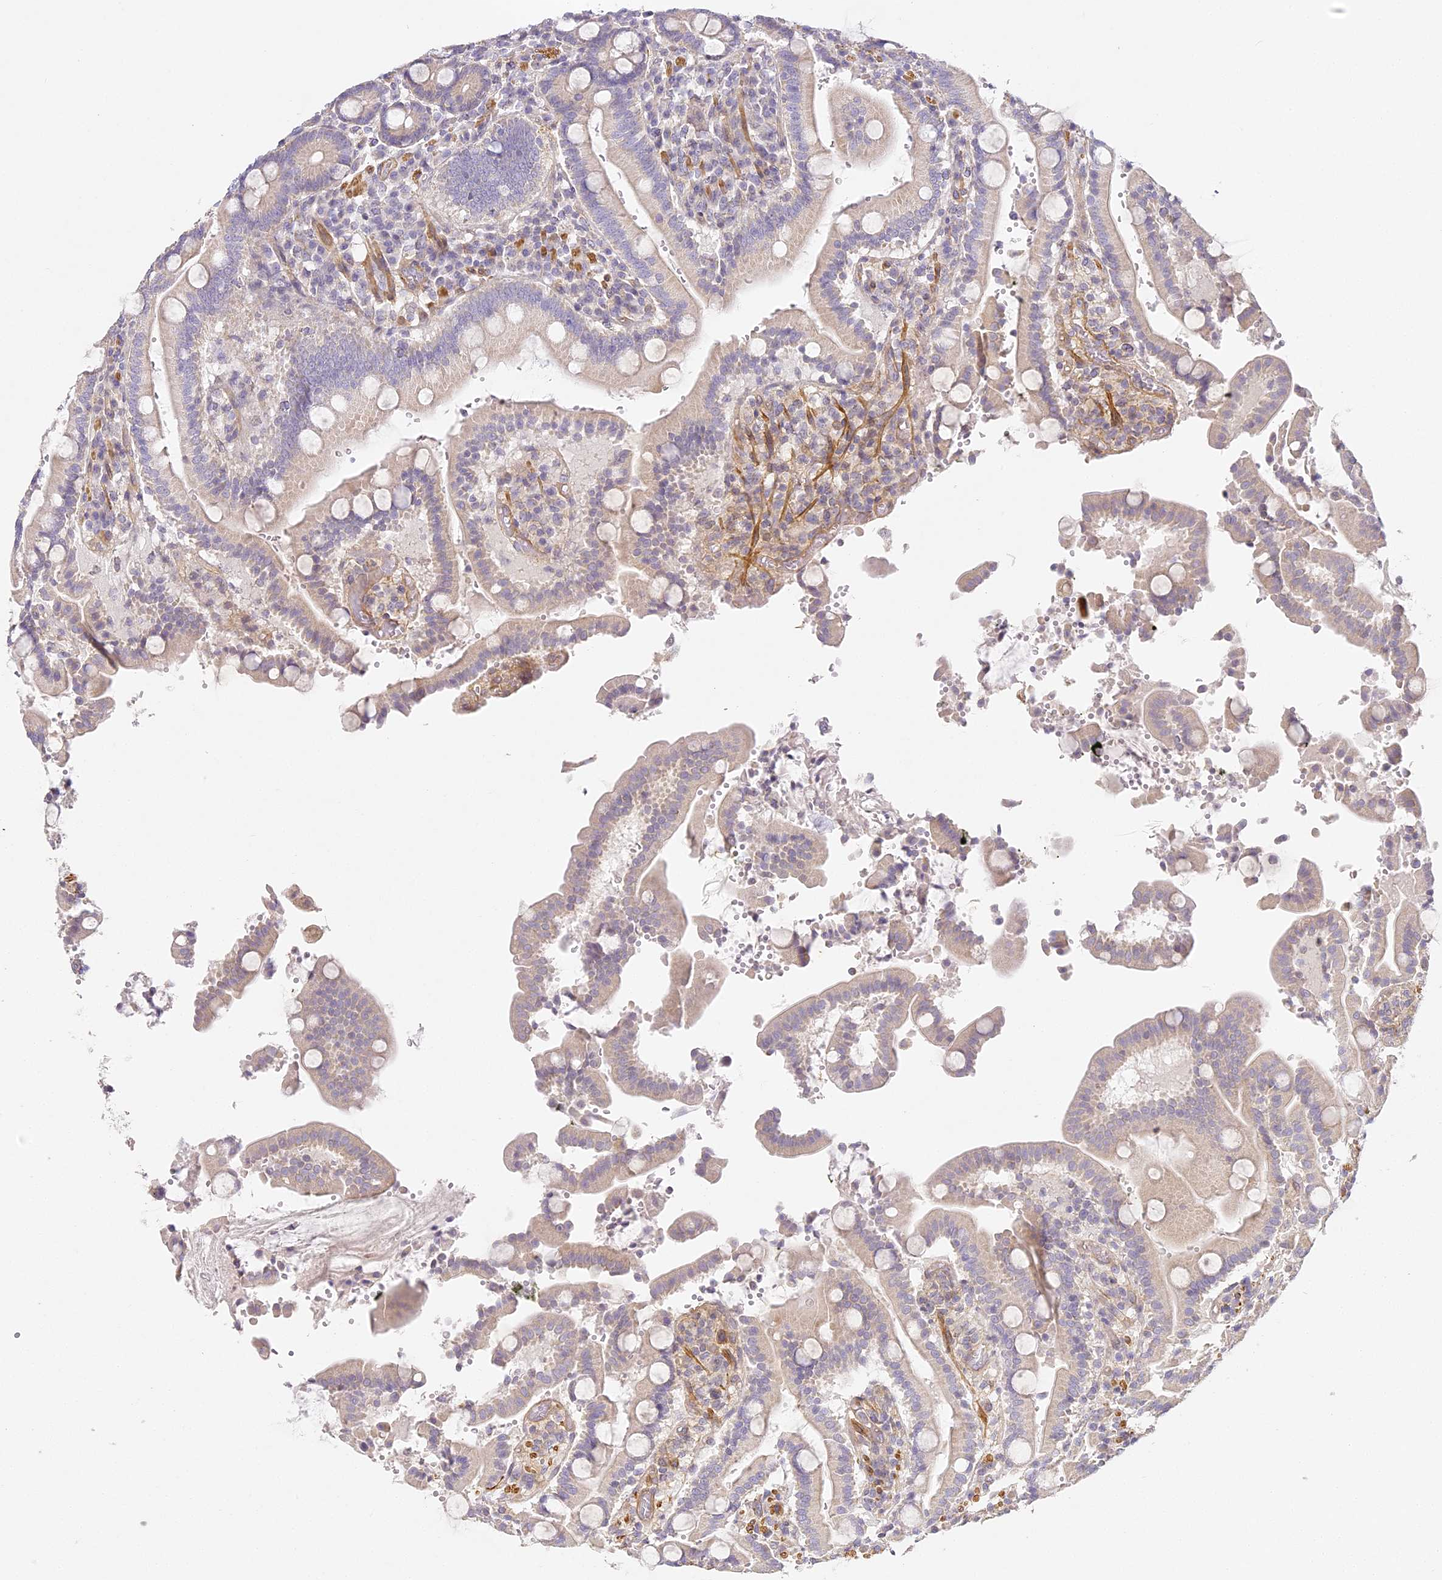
{"staining": {"intensity": "weak", "quantity": "25%-75%", "location": "cytoplasmic/membranous"}, "tissue": "duodenum", "cell_type": "Glandular cells", "image_type": "normal", "snomed": [{"axis": "morphology", "description": "Normal tissue, NOS"}, {"axis": "topography", "description": "Small intestine, NOS"}], "caption": "A photomicrograph of human duodenum stained for a protein exhibits weak cytoplasmic/membranous brown staining in glandular cells. (Brightfield microscopy of DAB IHC at high magnification).", "gene": "MED28", "patient": {"sex": "female", "age": 71}}